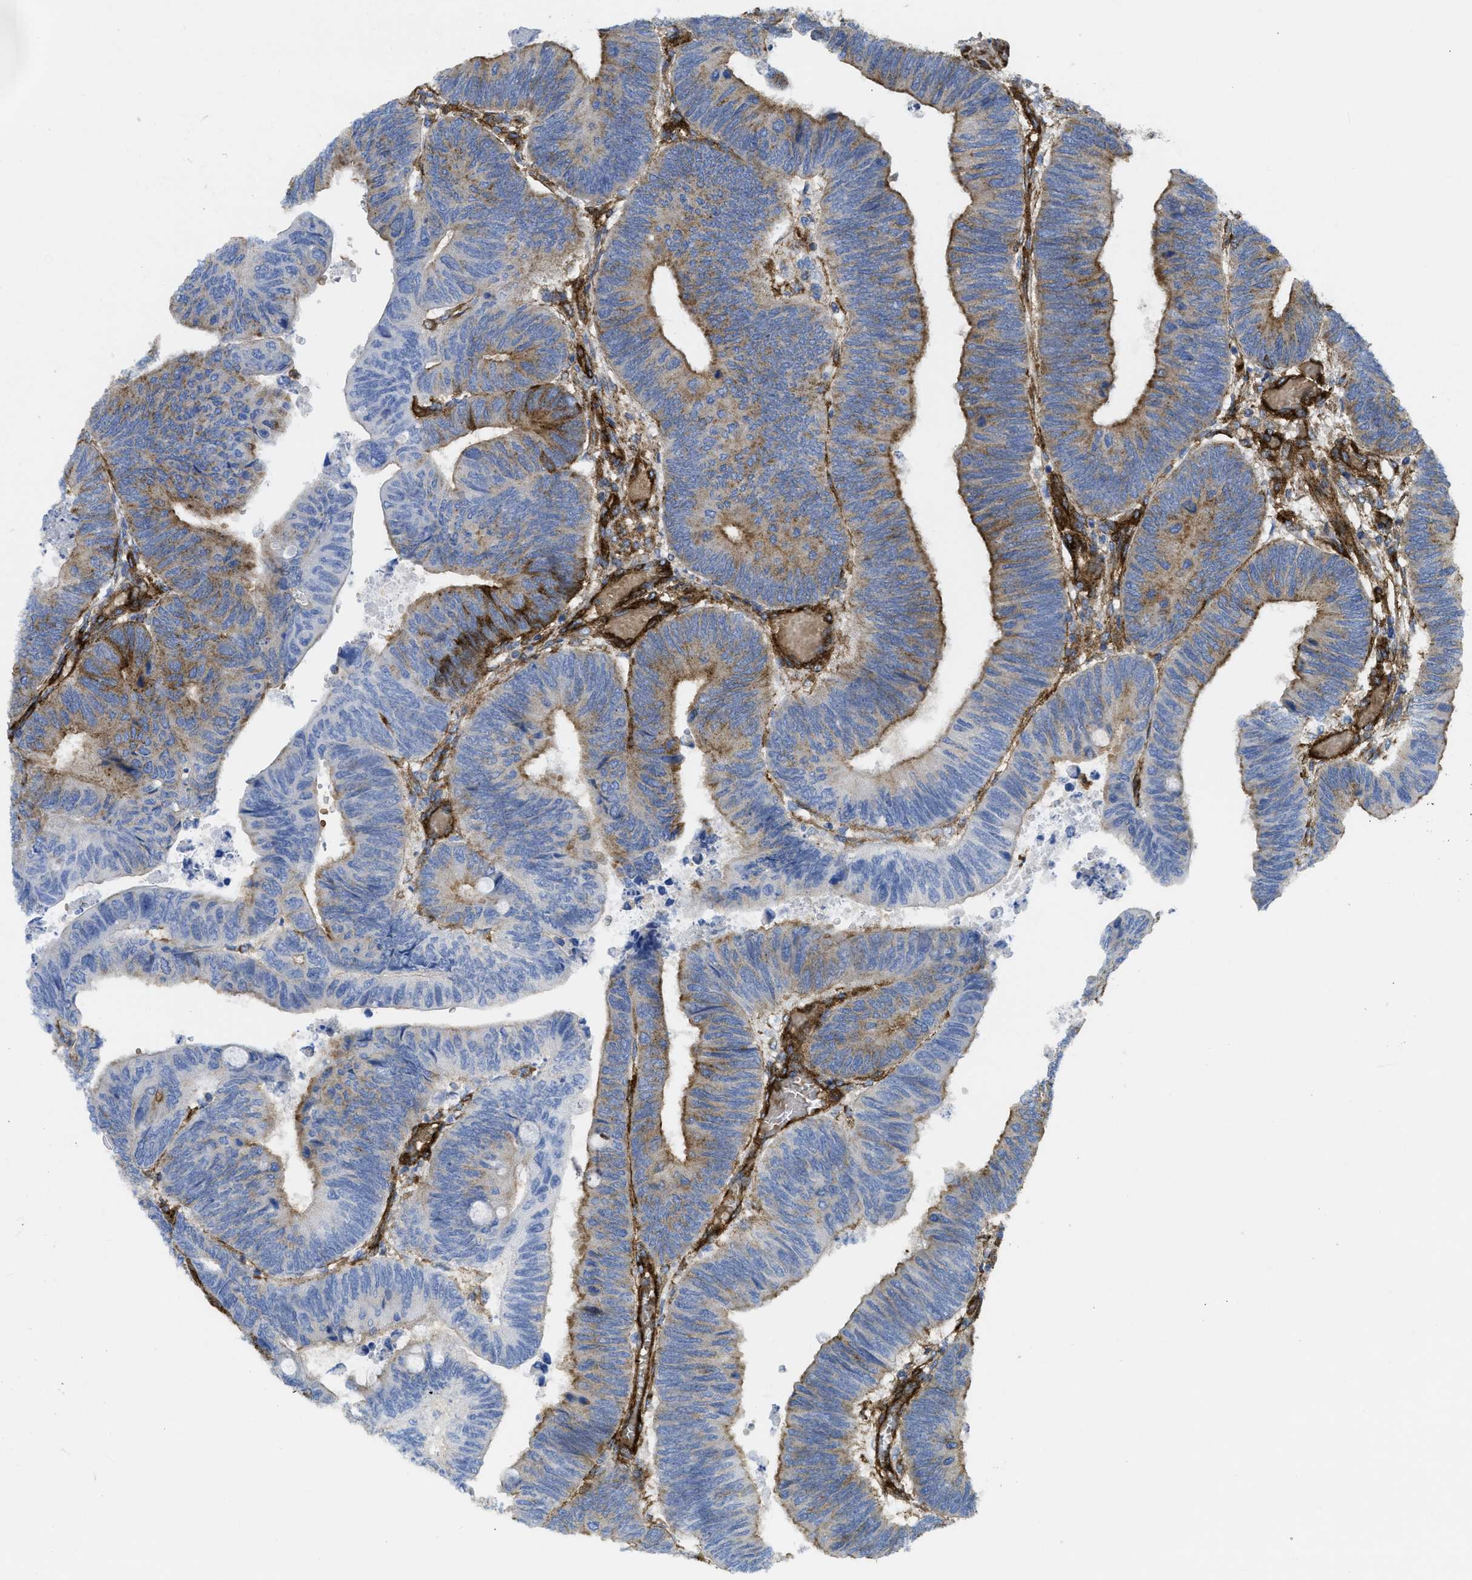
{"staining": {"intensity": "moderate", "quantity": "25%-75%", "location": "cytoplasmic/membranous"}, "tissue": "colorectal cancer", "cell_type": "Tumor cells", "image_type": "cancer", "snomed": [{"axis": "morphology", "description": "Normal tissue, NOS"}, {"axis": "morphology", "description": "Adenocarcinoma, NOS"}, {"axis": "topography", "description": "Rectum"}, {"axis": "topography", "description": "Peripheral nerve tissue"}], "caption": "Human colorectal adenocarcinoma stained with a brown dye shows moderate cytoplasmic/membranous positive positivity in approximately 25%-75% of tumor cells.", "gene": "HIP1", "patient": {"sex": "male", "age": 92}}